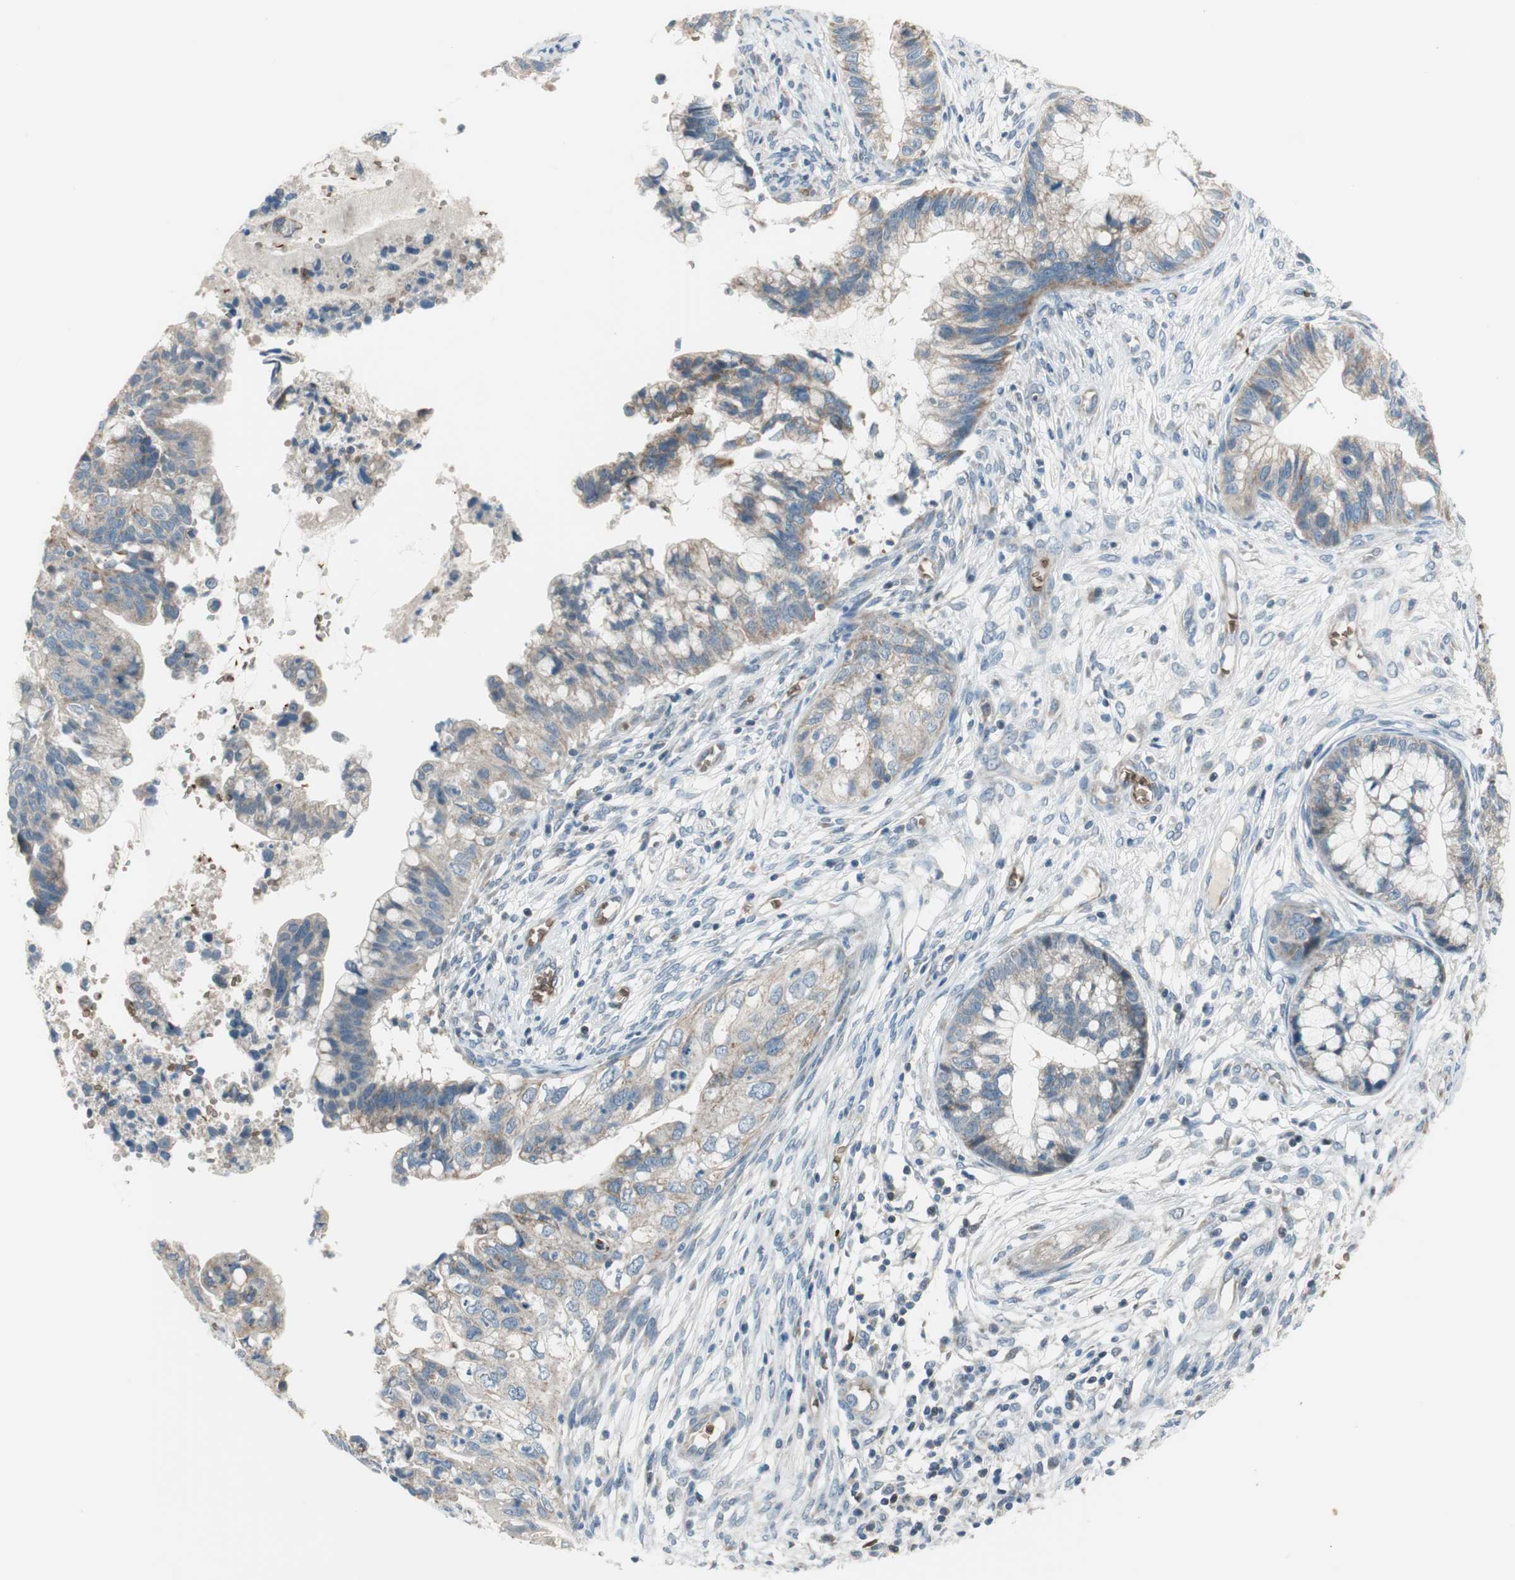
{"staining": {"intensity": "moderate", "quantity": "25%-75%", "location": "cytoplasmic/membranous"}, "tissue": "cervical cancer", "cell_type": "Tumor cells", "image_type": "cancer", "snomed": [{"axis": "morphology", "description": "Adenocarcinoma, NOS"}, {"axis": "topography", "description": "Cervix"}], "caption": "A high-resolution photomicrograph shows immunohistochemistry (IHC) staining of cervical cancer, which exhibits moderate cytoplasmic/membranous staining in approximately 25%-75% of tumor cells. Using DAB (3,3'-diaminobenzidine) (brown) and hematoxylin (blue) stains, captured at high magnification using brightfield microscopy.", "gene": "GYPC", "patient": {"sex": "female", "age": 44}}